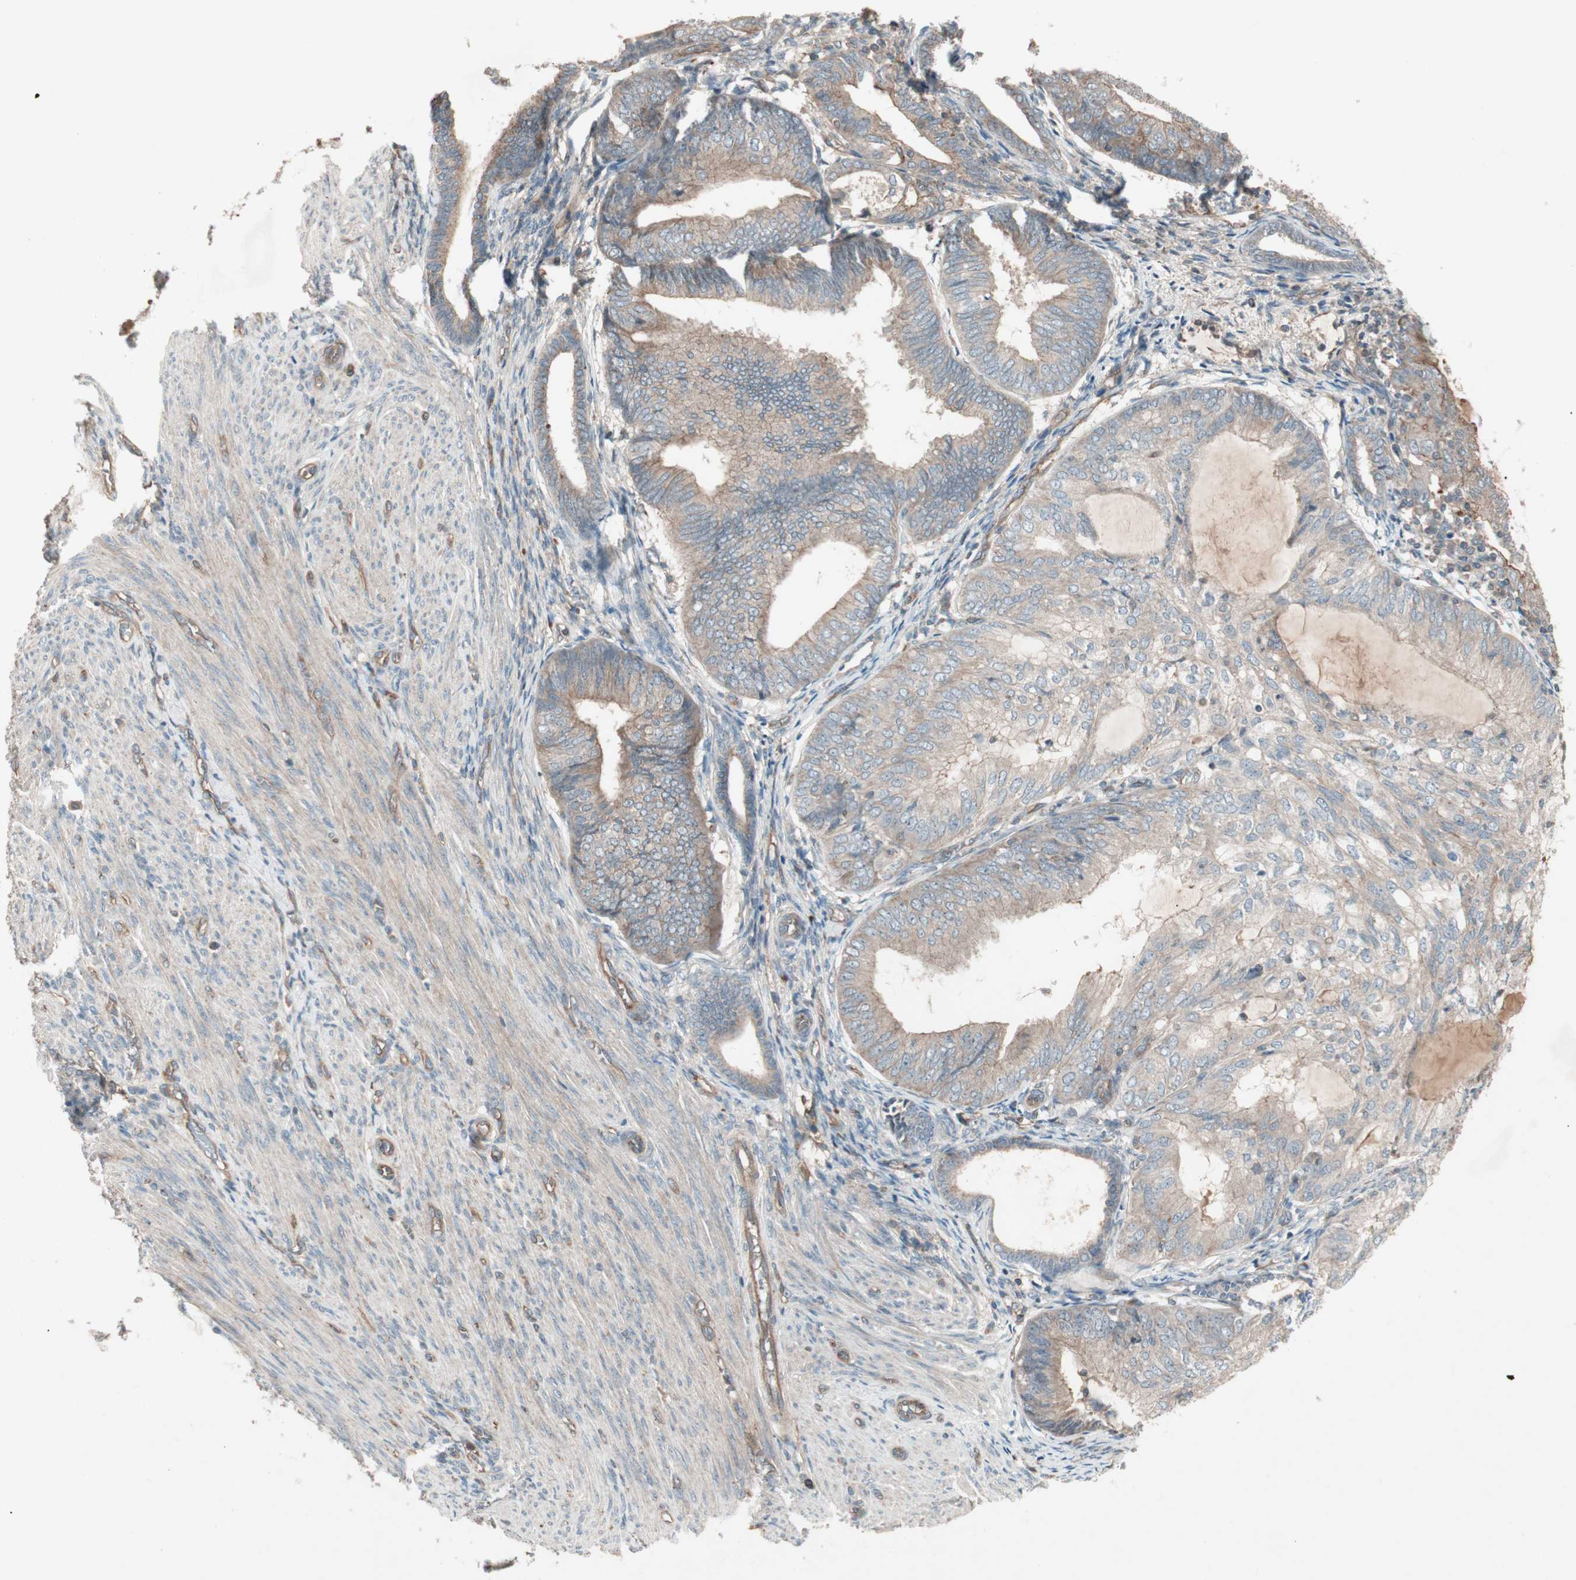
{"staining": {"intensity": "moderate", "quantity": "25%-75%", "location": "cytoplasmic/membranous"}, "tissue": "endometrial cancer", "cell_type": "Tumor cells", "image_type": "cancer", "snomed": [{"axis": "morphology", "description": "Adenocarcinoma, NOS"}, {"axis": "topography", "description": "Endometrium"}], "caption": "This histopathology image exhibits IHC staining of human adenocarcinoma (endometrial), with medium moderate cytoplasmic/membranous expression in approximately 25%-75% of tumor cells.", "gene": "TFPI", "patient": {"sex": "female", "age": 81}}